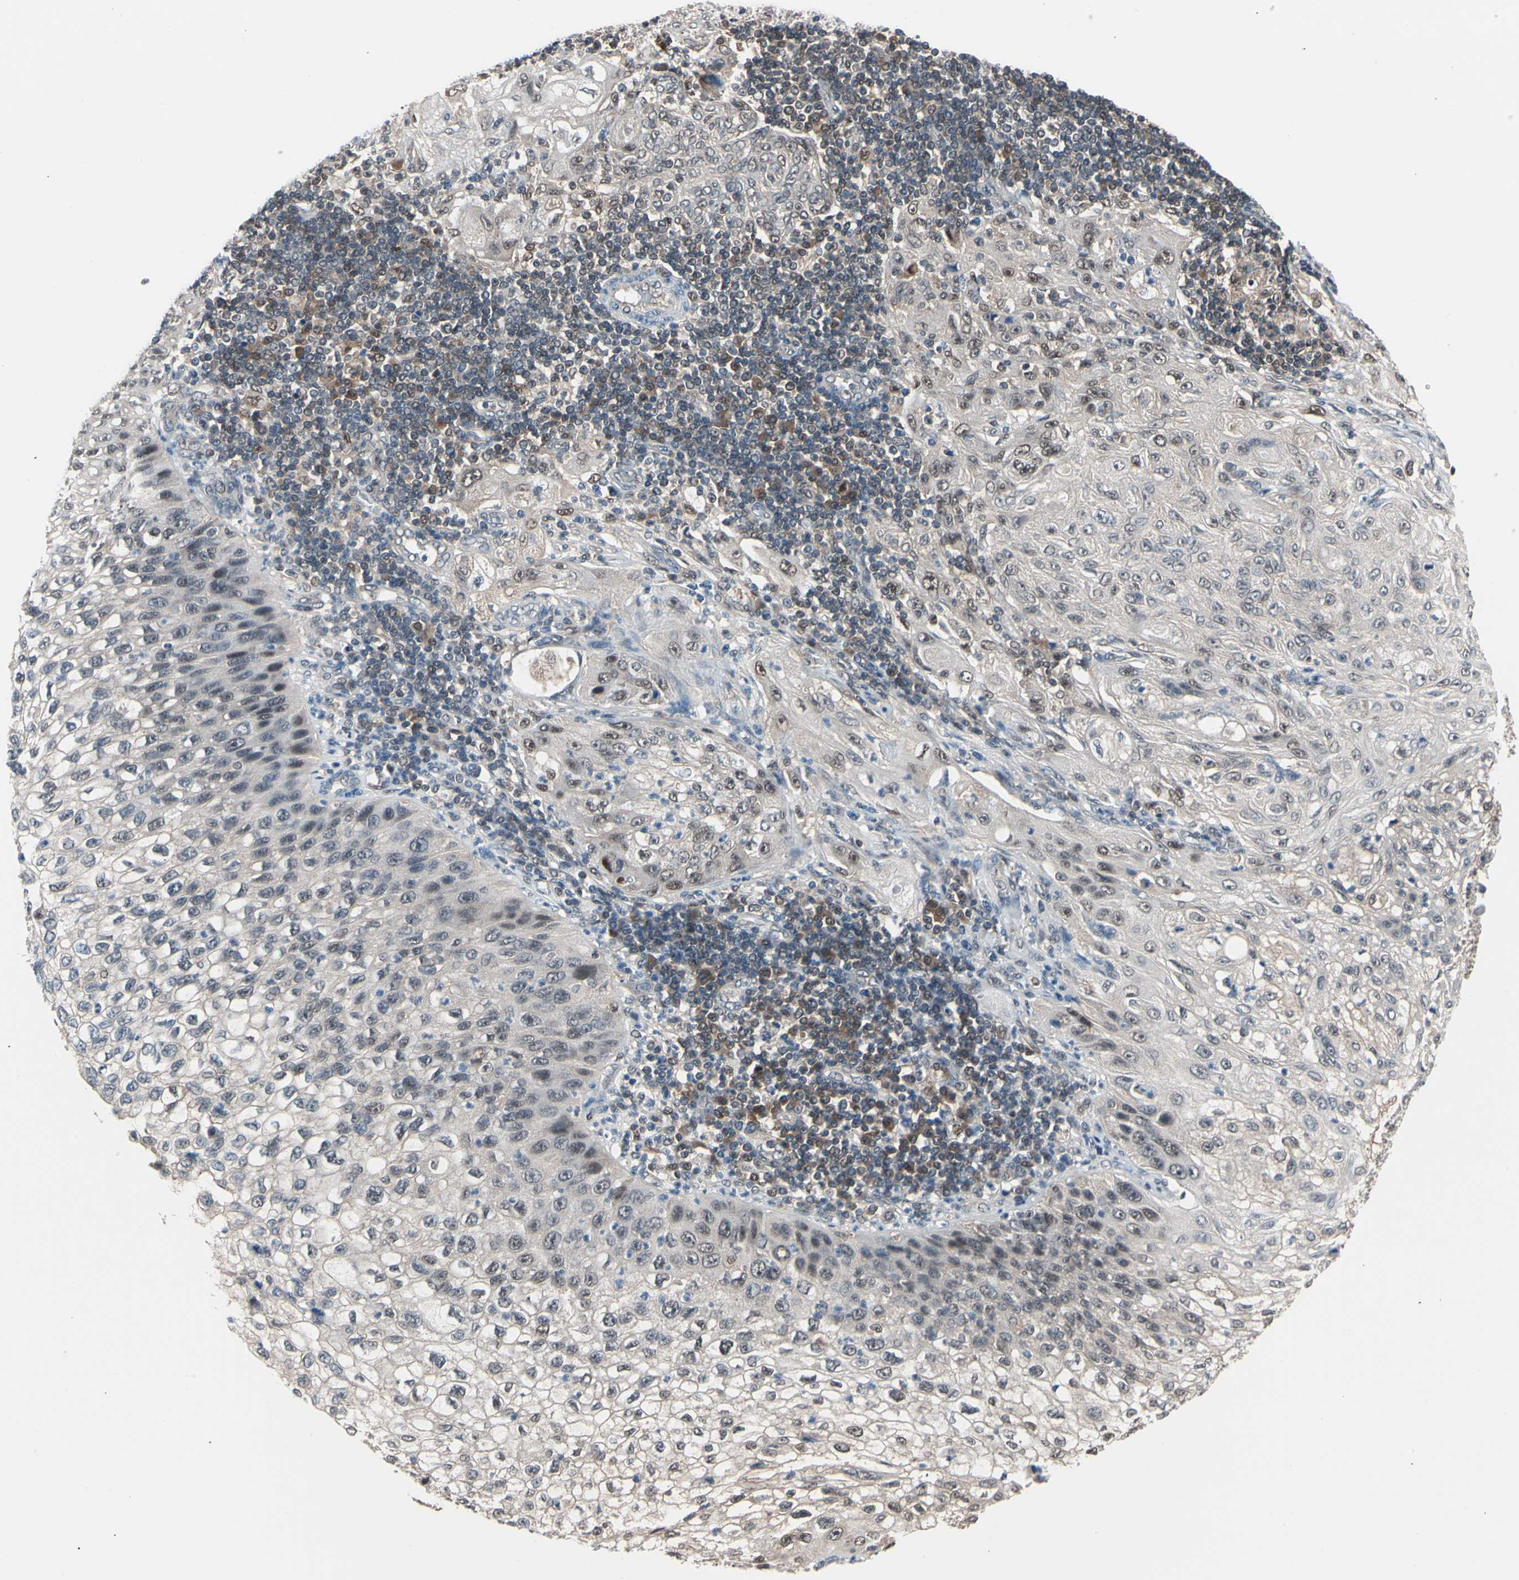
{"staining": {"intensity": "weak", "quantity": "25%-75%", "location": "cytoplasmic/membranous,nuclear"}, "tissue": "lung cancer", "cell_type": "Tumor cells", "image_type": "cancer", "snomed": [{"axis": "morphology", "description": "Inflammation, NOS"}, {"axis": "morphology", "description": "Squamous cell carcinoma, NOS"}, {"axis": "topography", "description": "Lymph node"}, {"axis": "topography", "description": "Soft tissue"}, {"axis": "topography", "description": "Lung"}], "caption": "Lung cancer (squamous cell carcinoma) tissue shows weak cytoplasmic/membranous and nuclear staining in about 25%-75% of tumor cells", "gene": "PSMA2", "patient": {"sex": "male", "age": 66}}